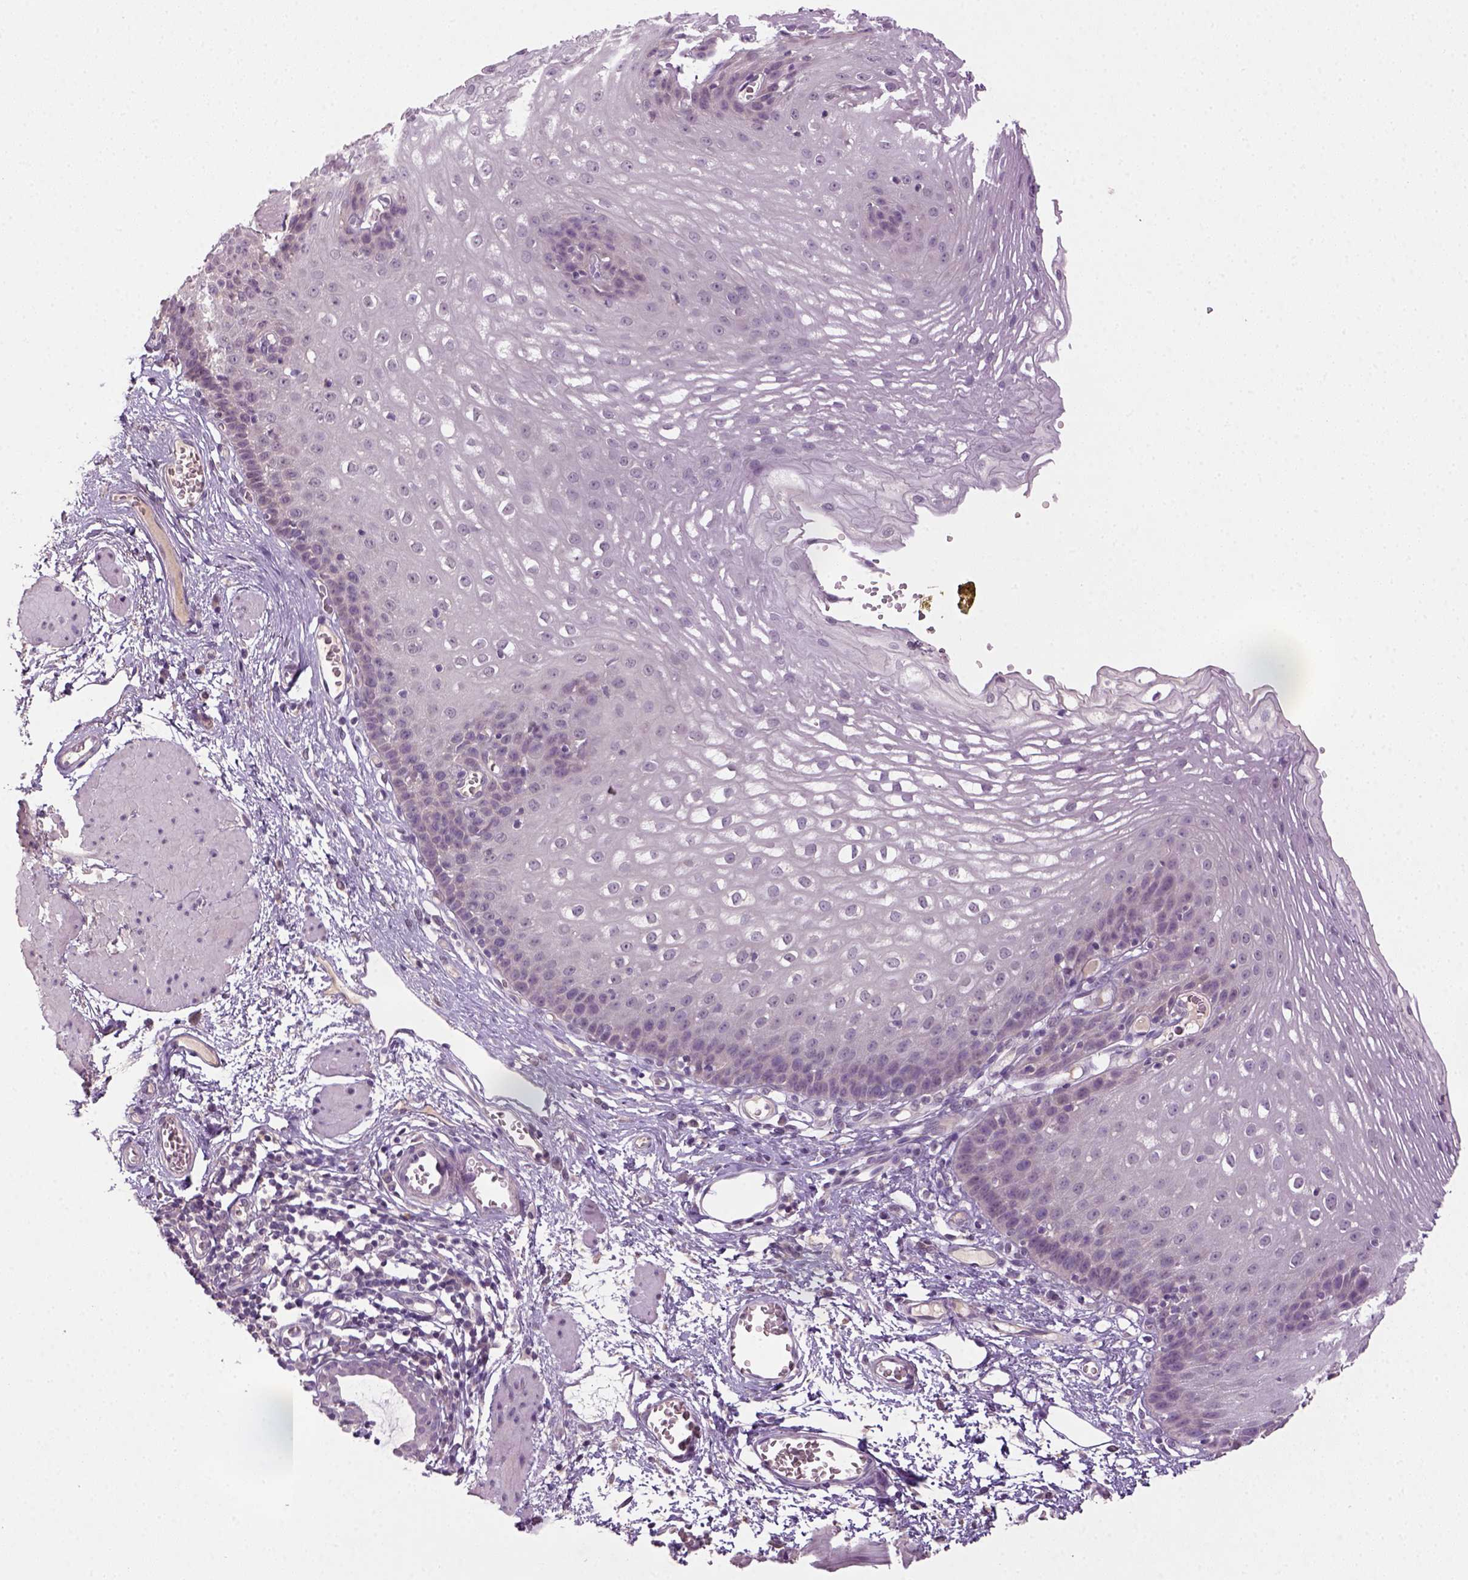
{"staining": {"intensity": "negative", "quantity": "none", "location": "none"}, "tissue": "esophagus", "cell_type": "Squamous epithelial cells", "image_type": "normal", "snomed": [{"axis": "morphology", "description": "Normal tissue, NOS"}, {"axis": "topography", "description": "Esophagus"}], "caption": "Squamous epithelial cells show no significant expression in benign esophagus. (Stains: DAB (3,3'-diaminobenzidine) immunohistochemistry (IHC) with hematoxylin counter stain, Microscopy: brightfield microscopy at high magnification).", "gene": "NLGN2", "patient": {"sex": "male", "age": 72}}